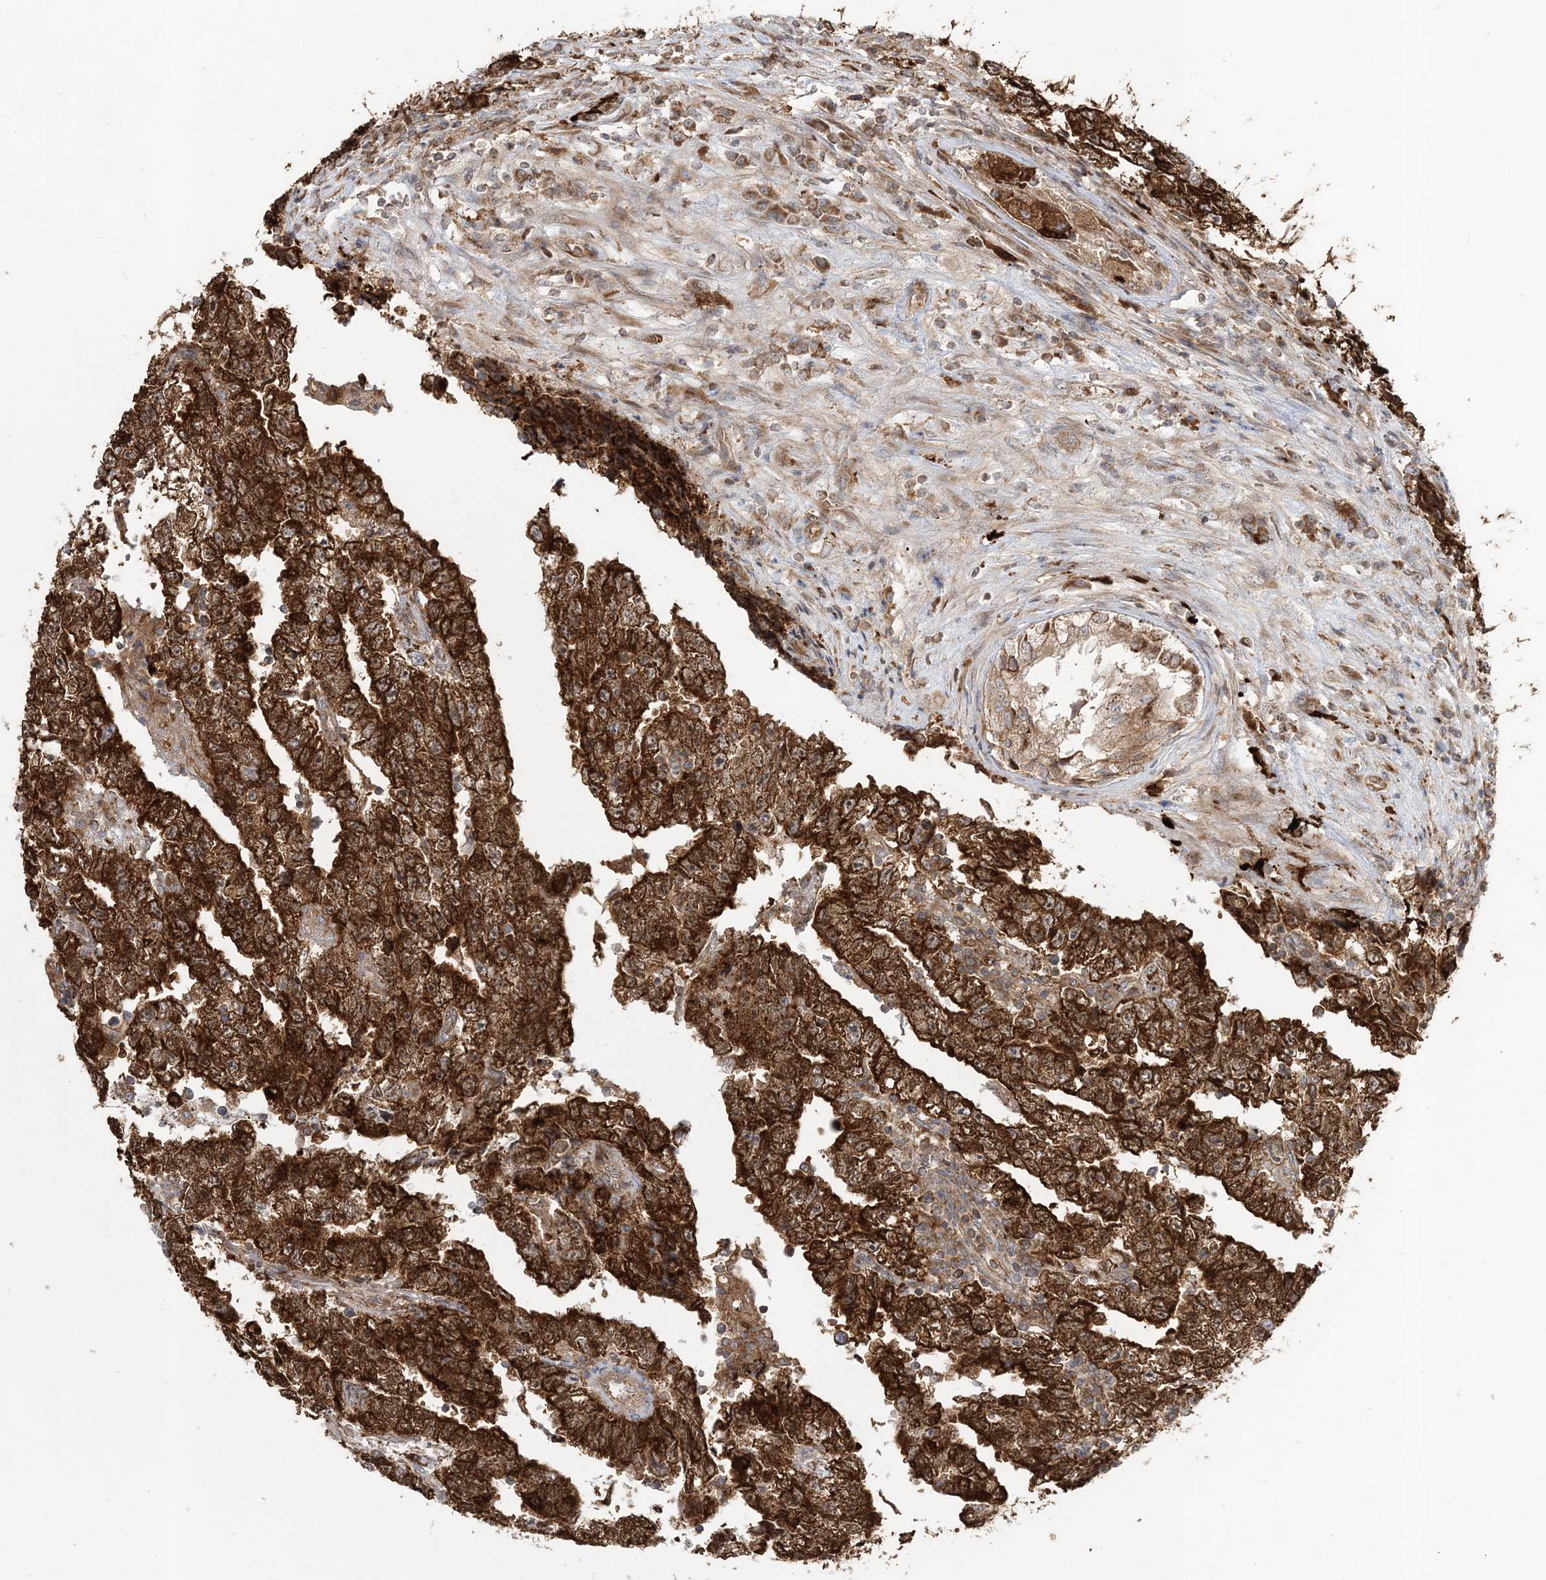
{"staining": {"intensity": "strong", "quantity": ">75%", "location": "cytoplasmic/membranous"}, "tissue": "testis cancer", "cell_type": "Tumor cells", "image_type": "cancer", "snomed": [{"axis": "morphology", "description": "Carcinoma, Embryonal, NOS"}, {"axis": "topography", "description": "Testis"}], "caption": "Immunohistochemical staining of testis embryonal carcinoma demonstrates high levels of strong cytoplasmic/membranous protein staining in about >75% of tumor cells. (DAB (3,3'-diaminobenzidine) IHC with brightfield microscopy, high magnification).", "gene": "LRPPRC", "patient": {"sex": "male", "age": 25}}